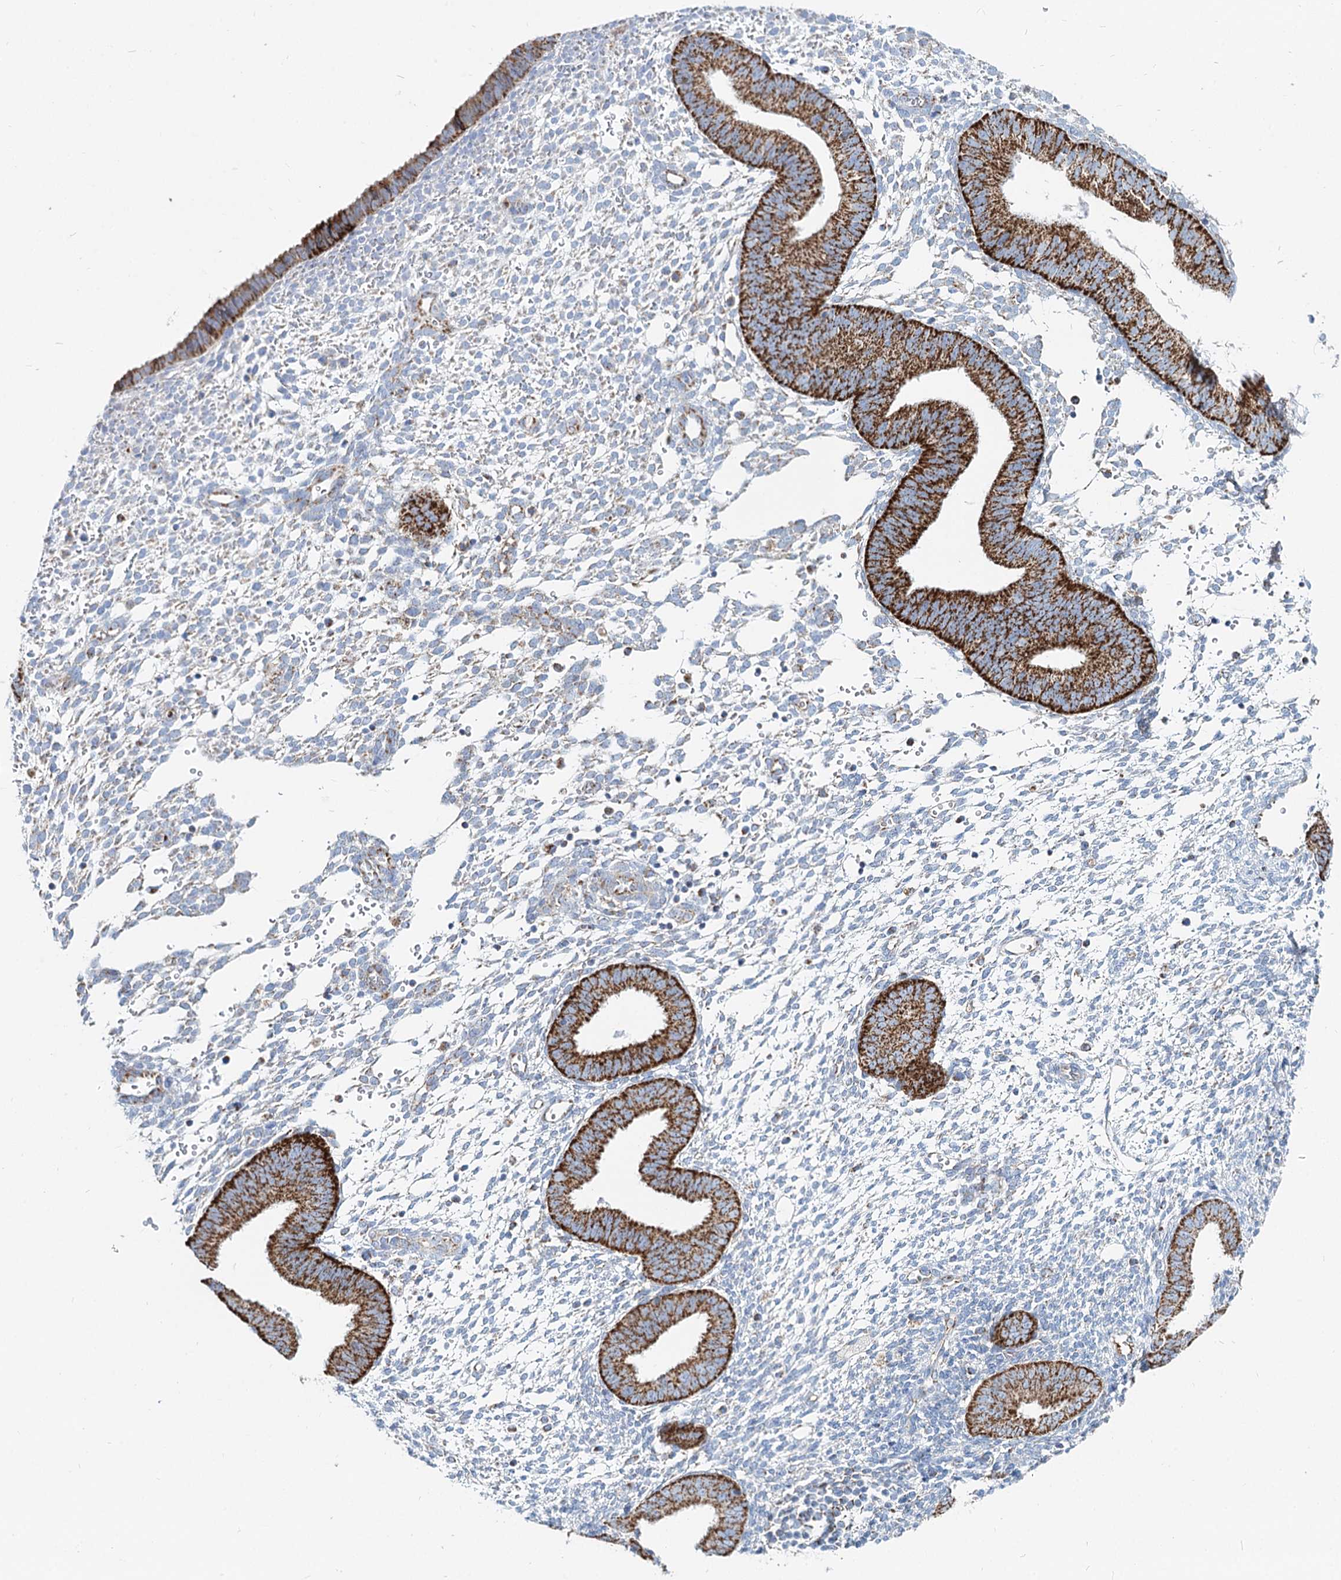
{"staining": {"intensity": "negative", "quantity": "none", "location": "none"}, "tissue": "endometrium", "cell_type": "Cells in endometrial stroma", "image_type": "normal", "snomed": [{"axis": "morphology", "description": "Normal tissue, NOS"}, {"axis": "topography", "description": "Uterus"}, {"axis": "topography", "description": "Endometrium"}], "caption": "The photomicrograph reveals no staining of cells in endometrial stroma in unremarkable endometrium. The staining was performed using DAB to visualize the protein expression in brown, while the nuclei were stained in blue with hematoxylin (Magnification: 20x).", "gene": "MCCC2", "patient": {"sex": "female", "age": 48}}